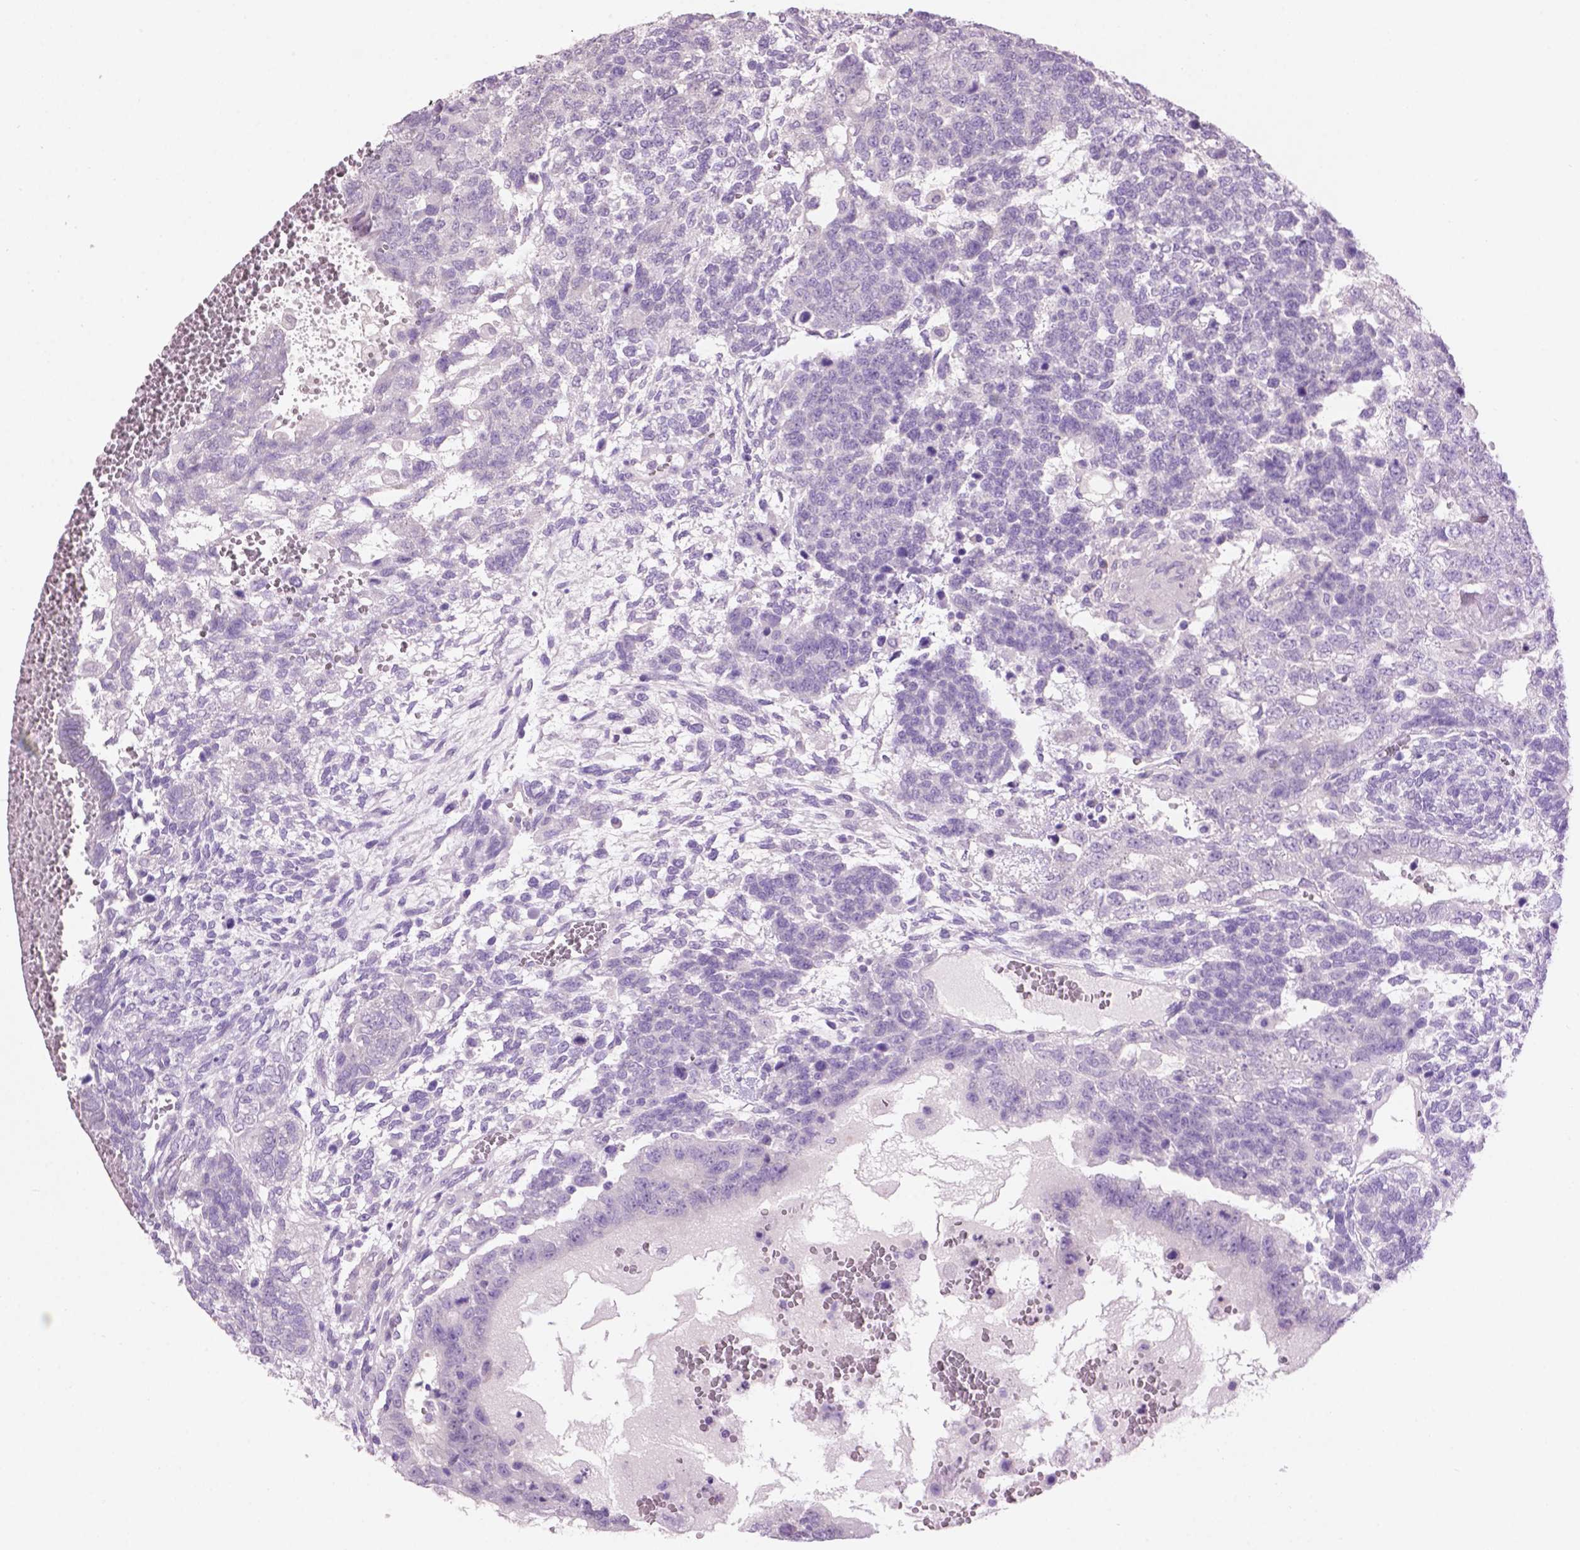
{"staining": {"intensity": "negative", "quantity": "none", "location": "none"}, "tissue": "testis cancer", "cell_type": "Tumor cells", "image_type": "cancer", "snomed": [{"axis": "morphology", "description": "Normal tissue, NOS"}, {"axis": "morphology", "description": "Carcinoma, Embryonal, NOS"}, {"axis": "topography", "description": "Testis"}, {"axis": "topography", "description": "Epididymis"}], "caption": "Tumor cells show no significant expression in testis cancer.", "gene": "CRYBA4", "patient": {"sex": "male", "age": 23}}